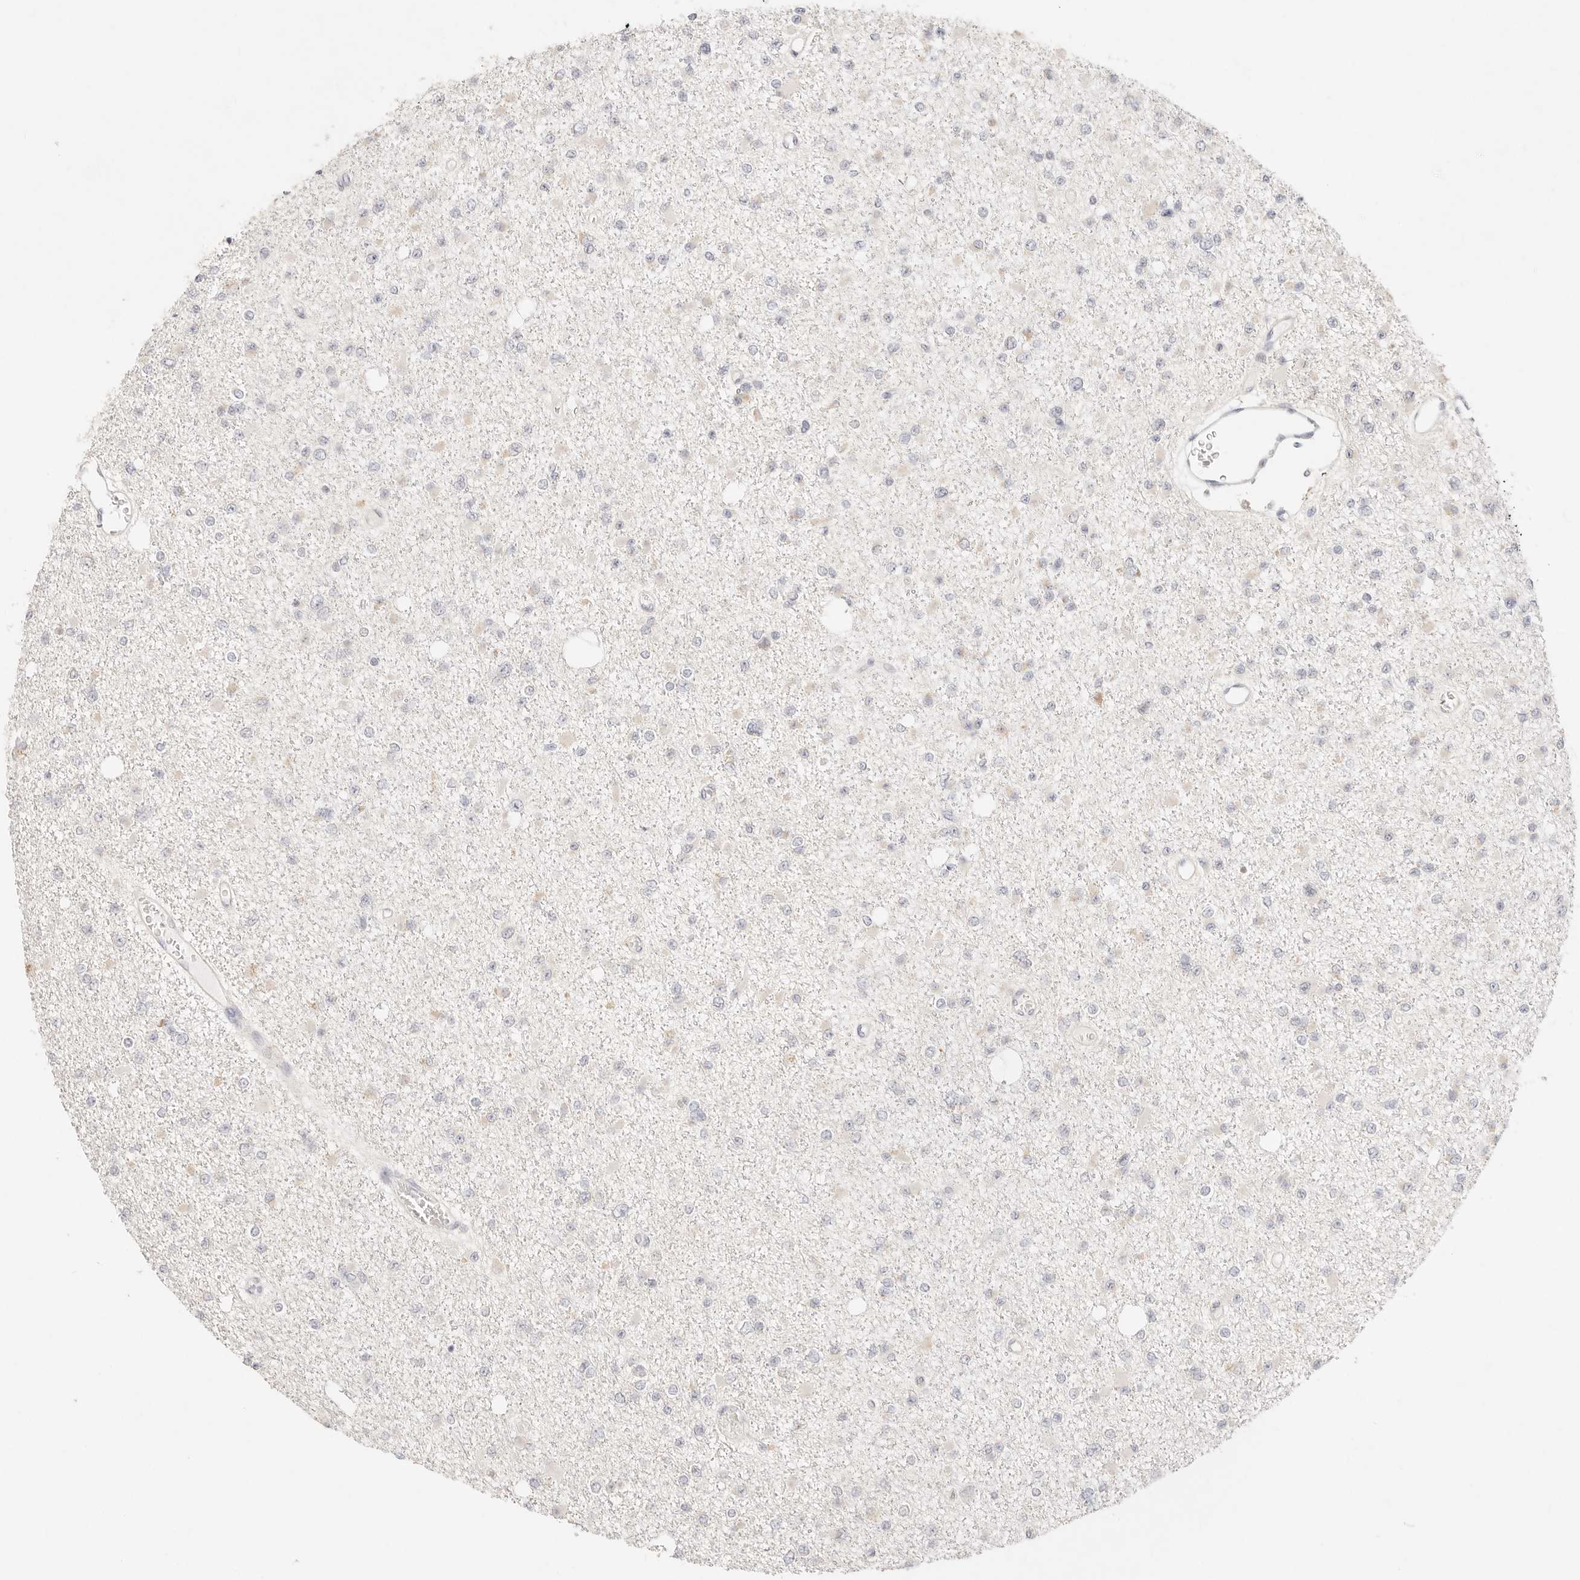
{"staining": {"intensity": "negative", "quantity": "none", "location": "none"}, "tissue": "glioma", "cell_type": "Tumor cells", "image_type": "cancer", "snomed": [{"axis": "morphology", "description": "Glioma, malignant, Low grade"}, {"axis": "topography", "description": "Brain"}], "caption": "Protein analysis of glioma reveals no significant positivity in tumor cells.", "gene": "GPR156", "patient": {"sex": "female", "age": 22}}